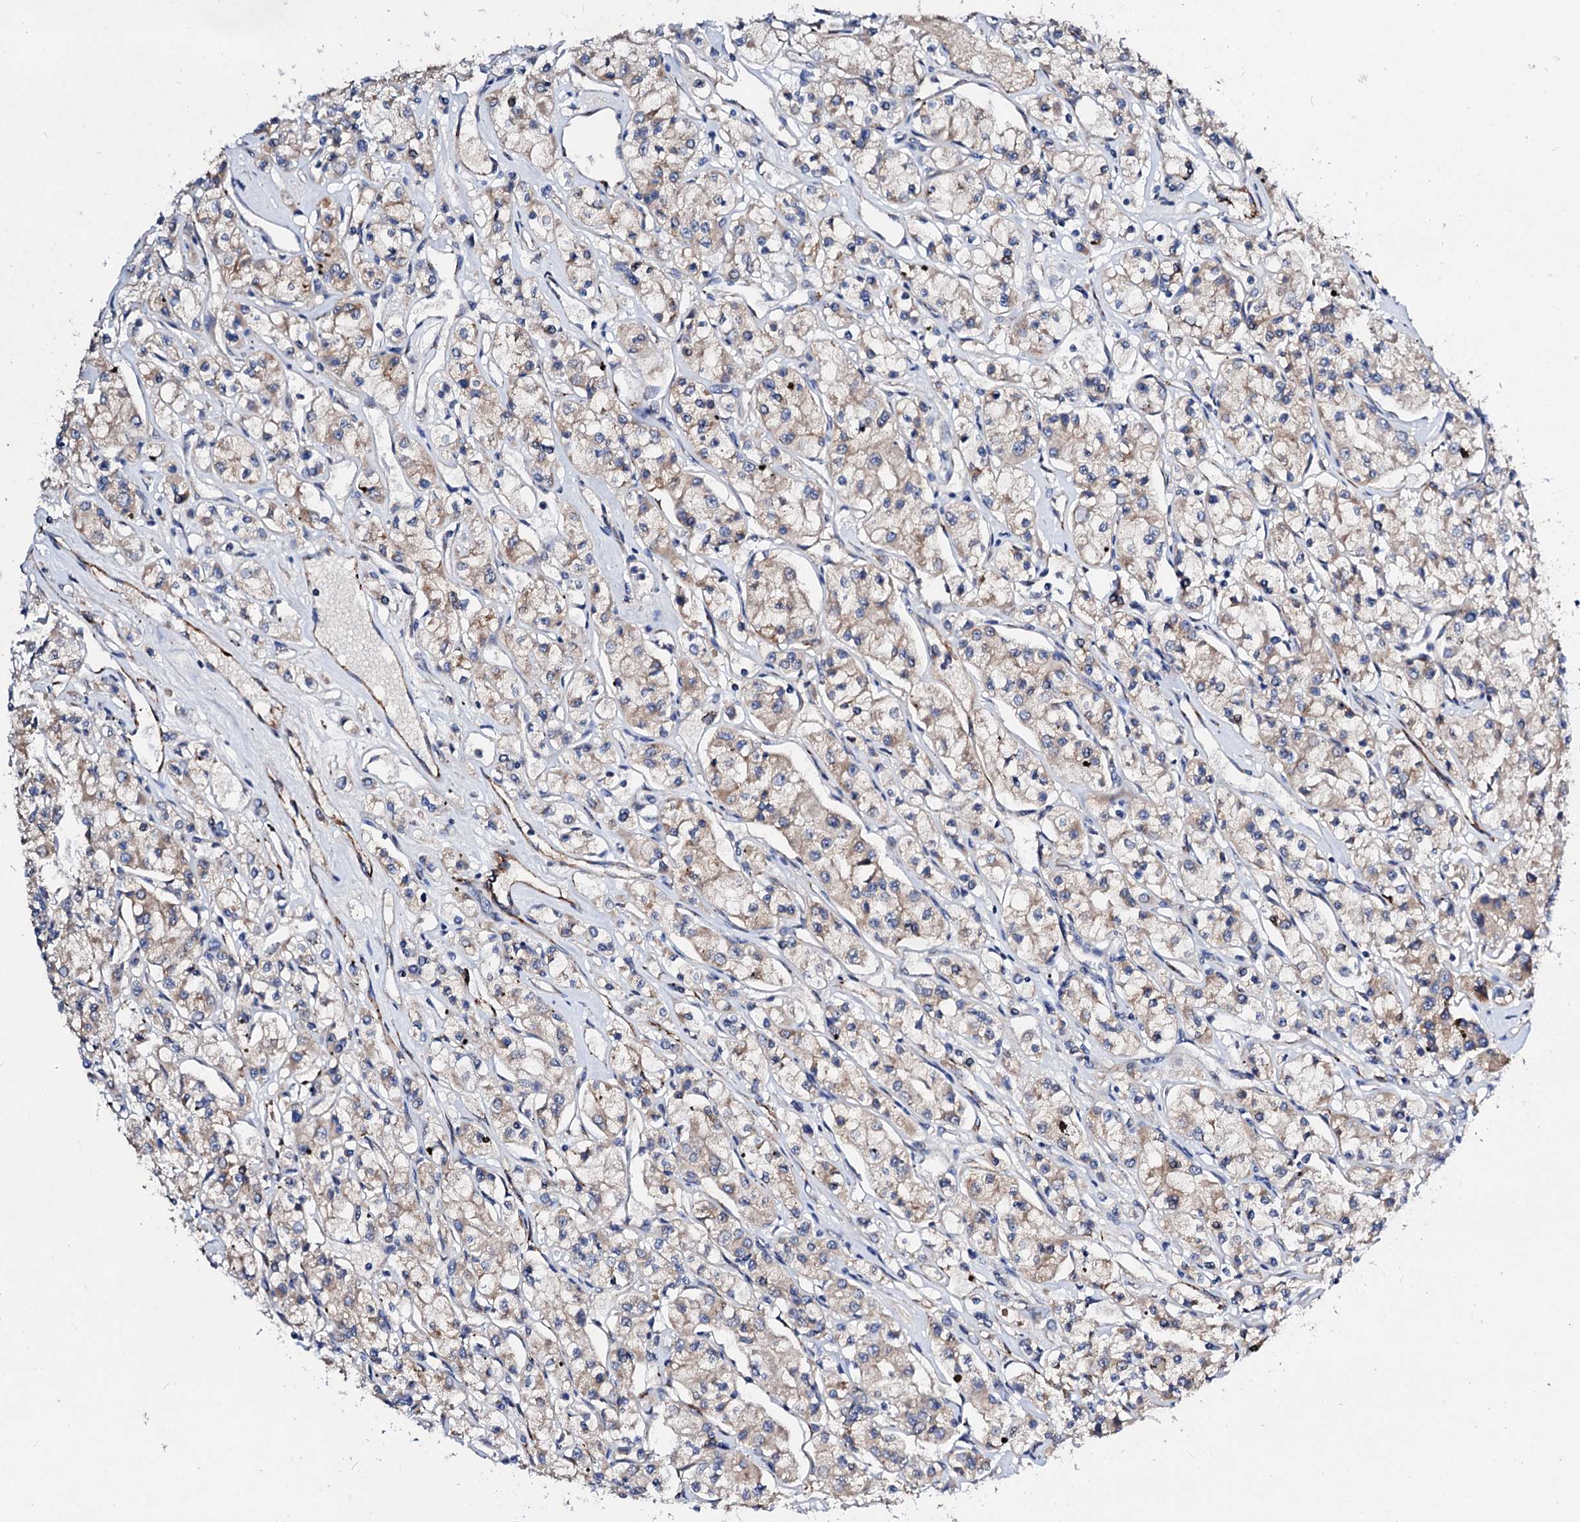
{"staining": {"intensity": "weak", "quantity": "25%-75%", "location": "cytoplasmic/membranous"}, "tissue": "renal cancer", "cell_type": "Tumor cells", "image_type": "cancer", "snomed": [{"axis": "morphology", "description": "Adenocarcinoma, NOS"}, {"axis": "topography", "description": "Kidney"}], "caption": "There is low levels of weak cytoplasmic/membranous positivity in tumor cells of renal cancer (adenocarcinoma), as demonstrated by immunohistochemical staining (brown color).", "gene": "FIBIN", "patient": {"sex": "female", "age": 59}}